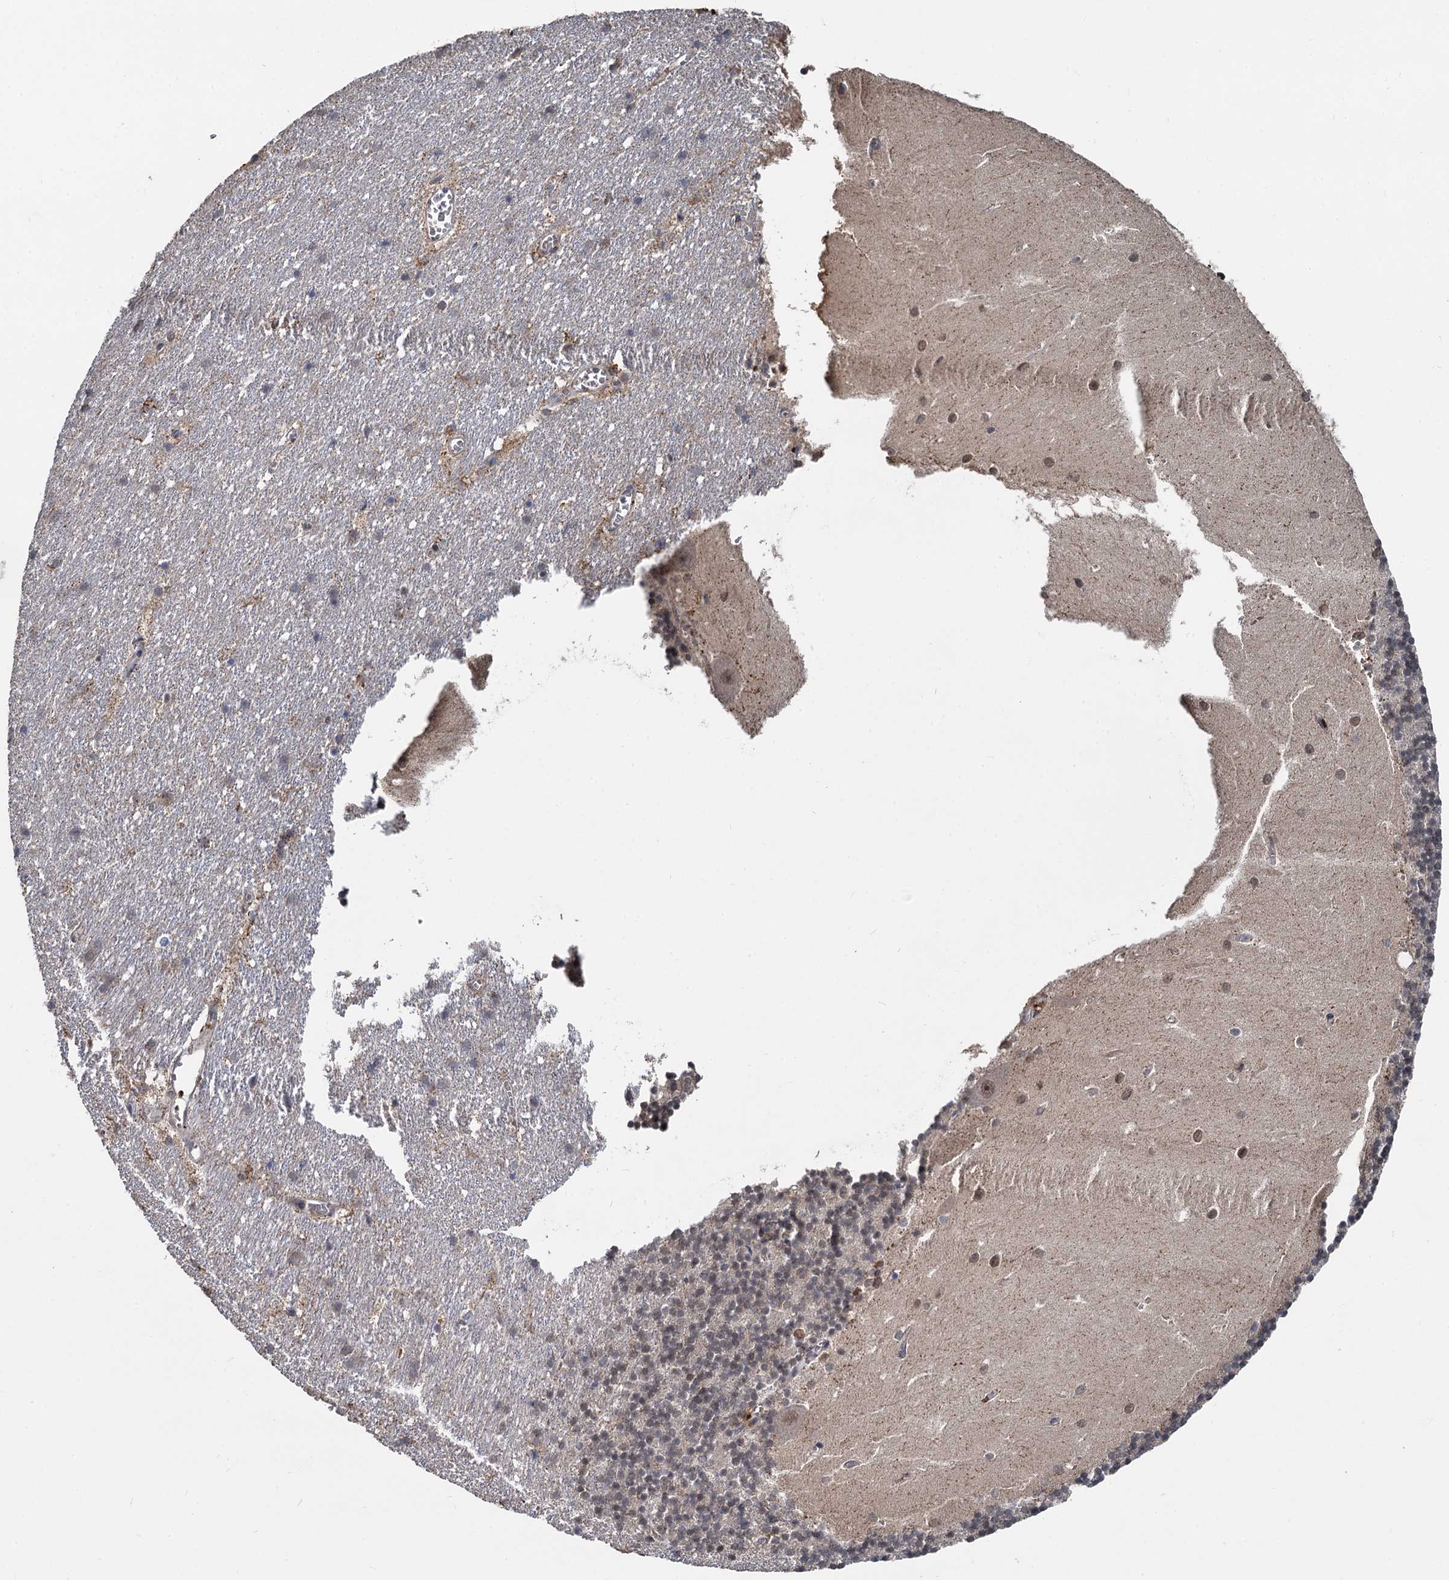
{"staining": {"intensity": "moderate", "quantity": ">75%", "location": "nuclear"}, "tissue": "cerebellum", "cell_type": "Cells in granular layer", "image_type": "normal", "snomed": [{"axis": "morphology", "description": "Normal tissue, NOS"}, {"axis": "topography", "description": "Cerebellum"}], "caption": "Immunohistochemistry of unremarkable cerebellum displays medium levels of moderate nuclear staining in about >75% of cells in granular layer. Using DAB (brown) and hematoxylin (blue) stains, captured at high magnification using brightfield microscopy.", "gene": "FANCI", "patient": {"sex": "male", "age": 54}}